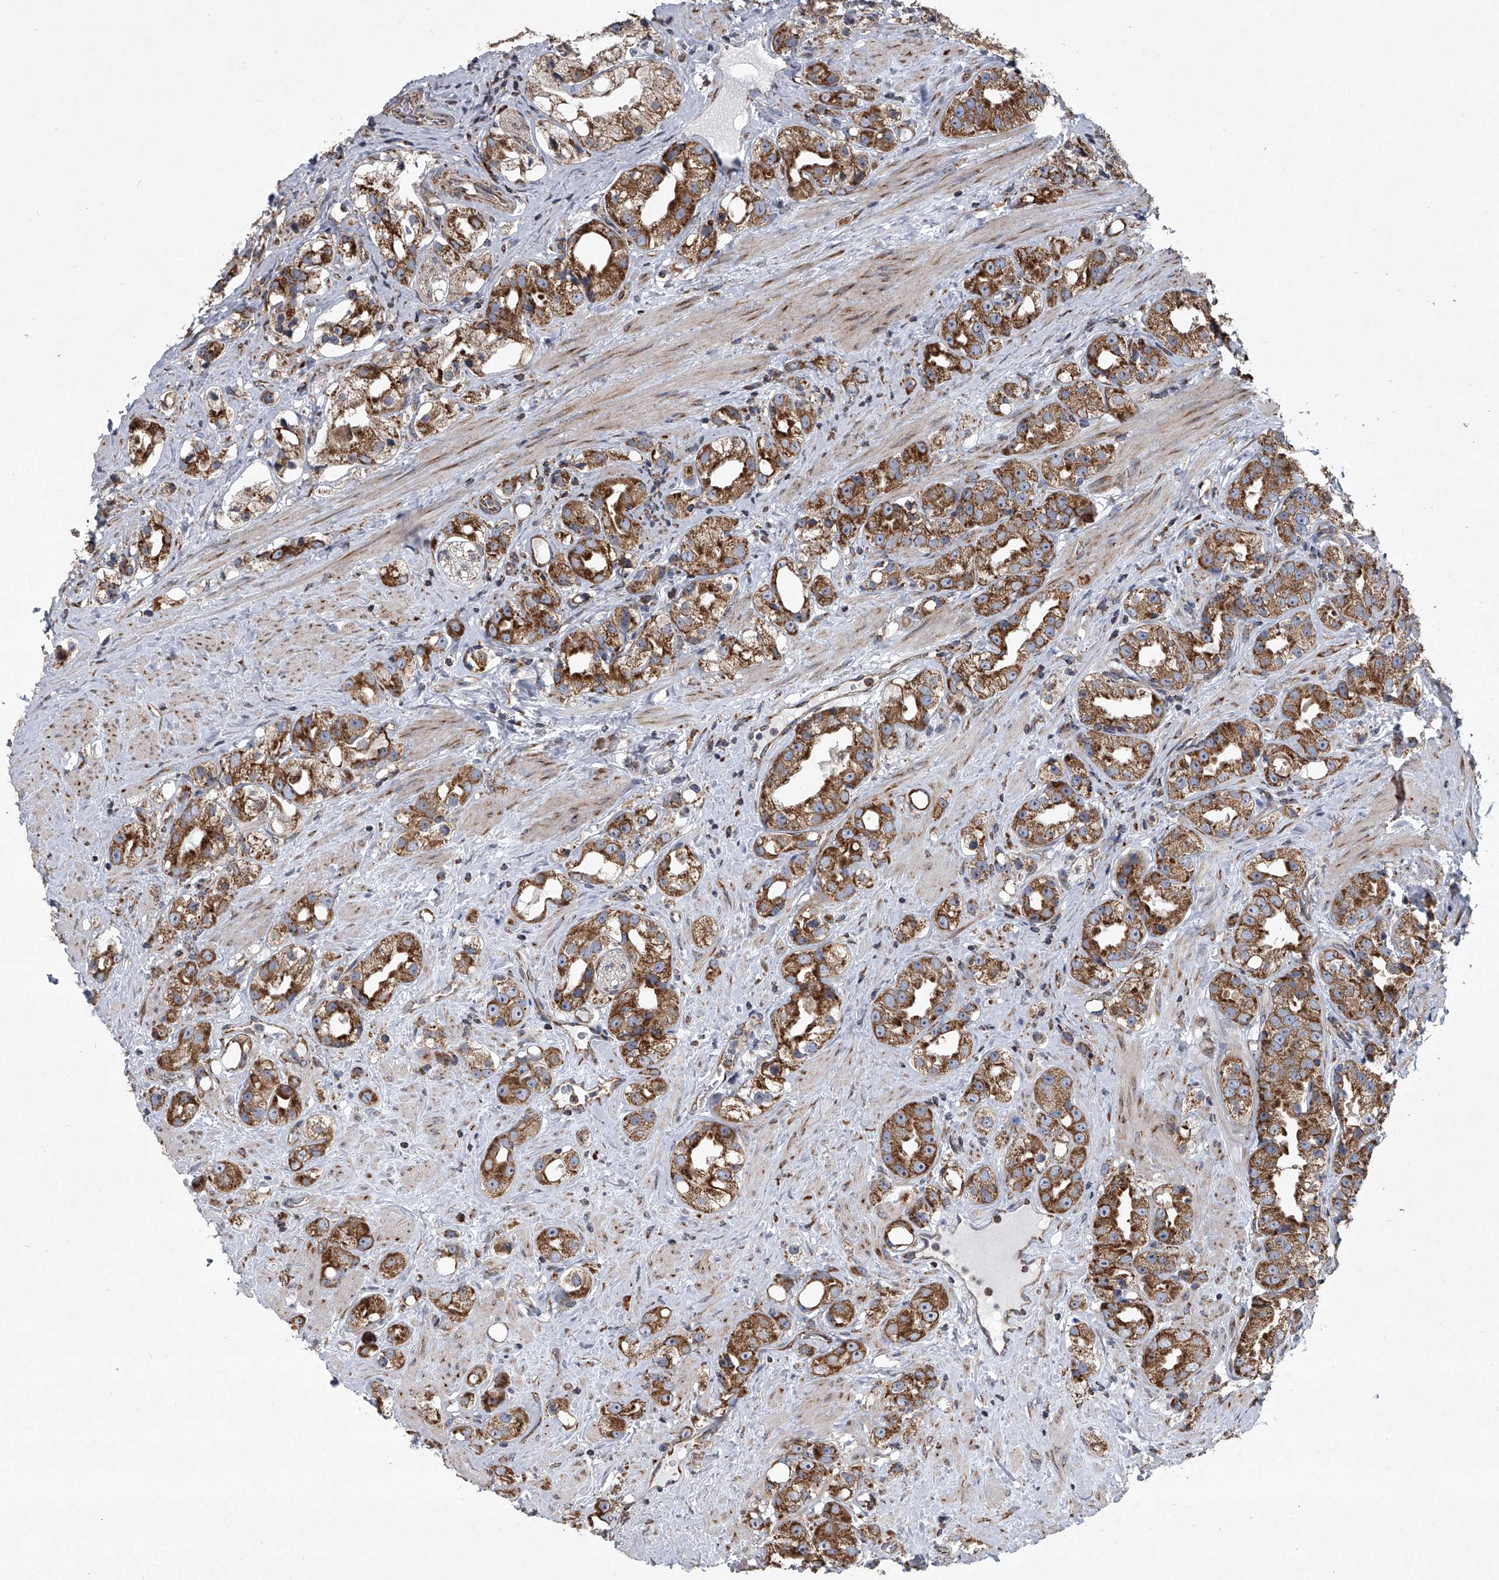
{"staining": {"intensity": "moderate", "quantity": ">75%", "location": "cytoplasmic/membranous"}, "tissue": "prostate cancer", "cell_type": "Tumor cells", "image_type": "cancer", "snomed": [{"axis": "morphology", "description": "Adenocarcinoma, NOS"}, {"axis": "topography", "description": "Prostate"}], "caption": "An immunohistochemistry photomicrograph of tumor tissue is shown. Protein staining in brown shows moderate cytoplasmic/membranous positivity in prostate cancer within tumor cells.", "gene": "ZC3H15", "patient": {"sex": "male", "age": 79}}